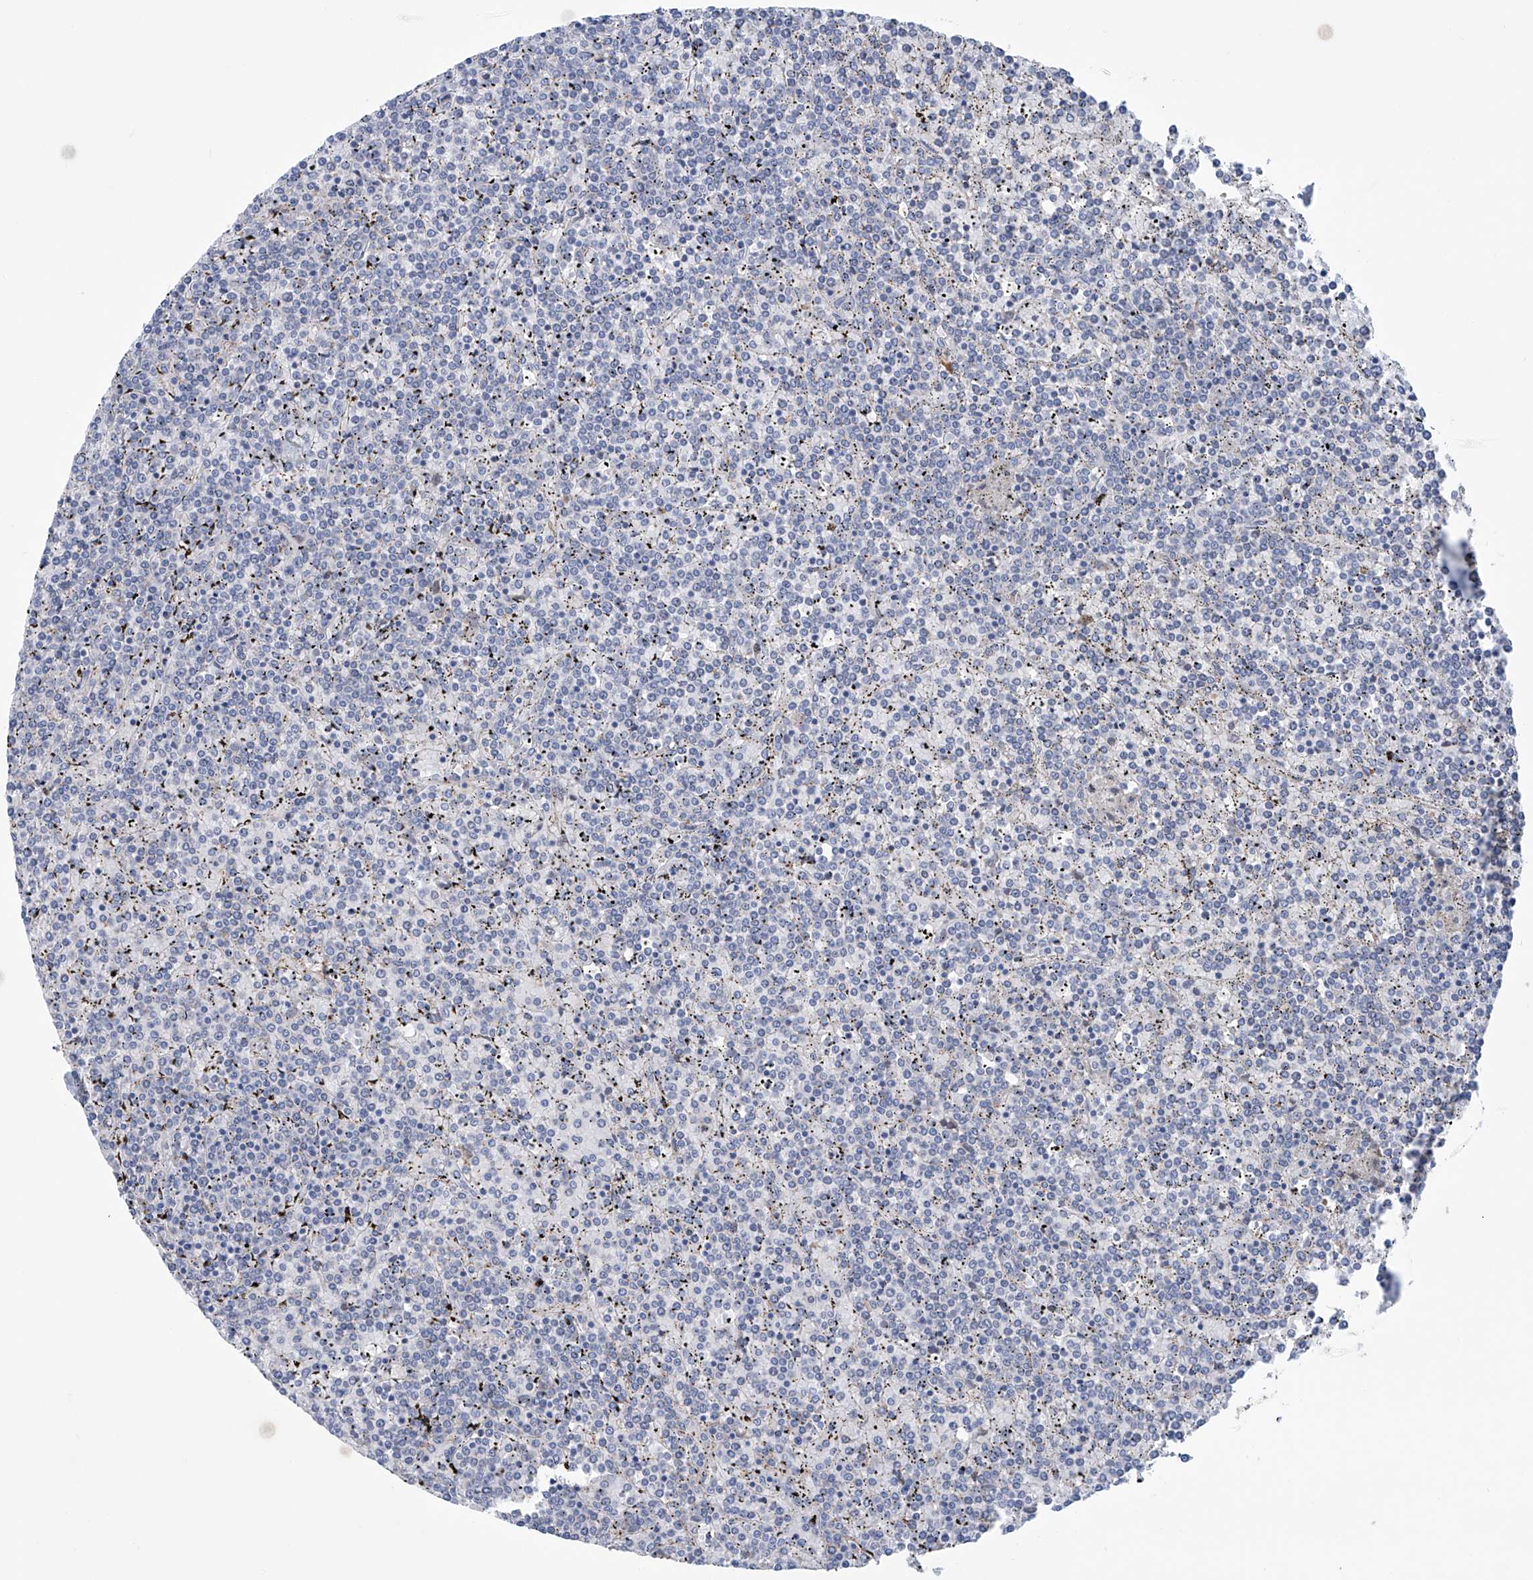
{"staining": {"intensity": "negative", "quantity": "none", "location": "none"}, "tissue": "lymphoma", "cell_type": "Tumor cells", "image_type": "cancer", "snomed": [{"axis": "morphology", "description": "Malignant lymphoma, non-Hodgkin's type, Low grade"}, {"axis": "topography", "description": "Spleen"}], "caption": "Micrograph shows no protein staining in tumor cells of lymphoma tissue.", "gene": "TNN", "patient": {"sex": "female", "age": 19}}